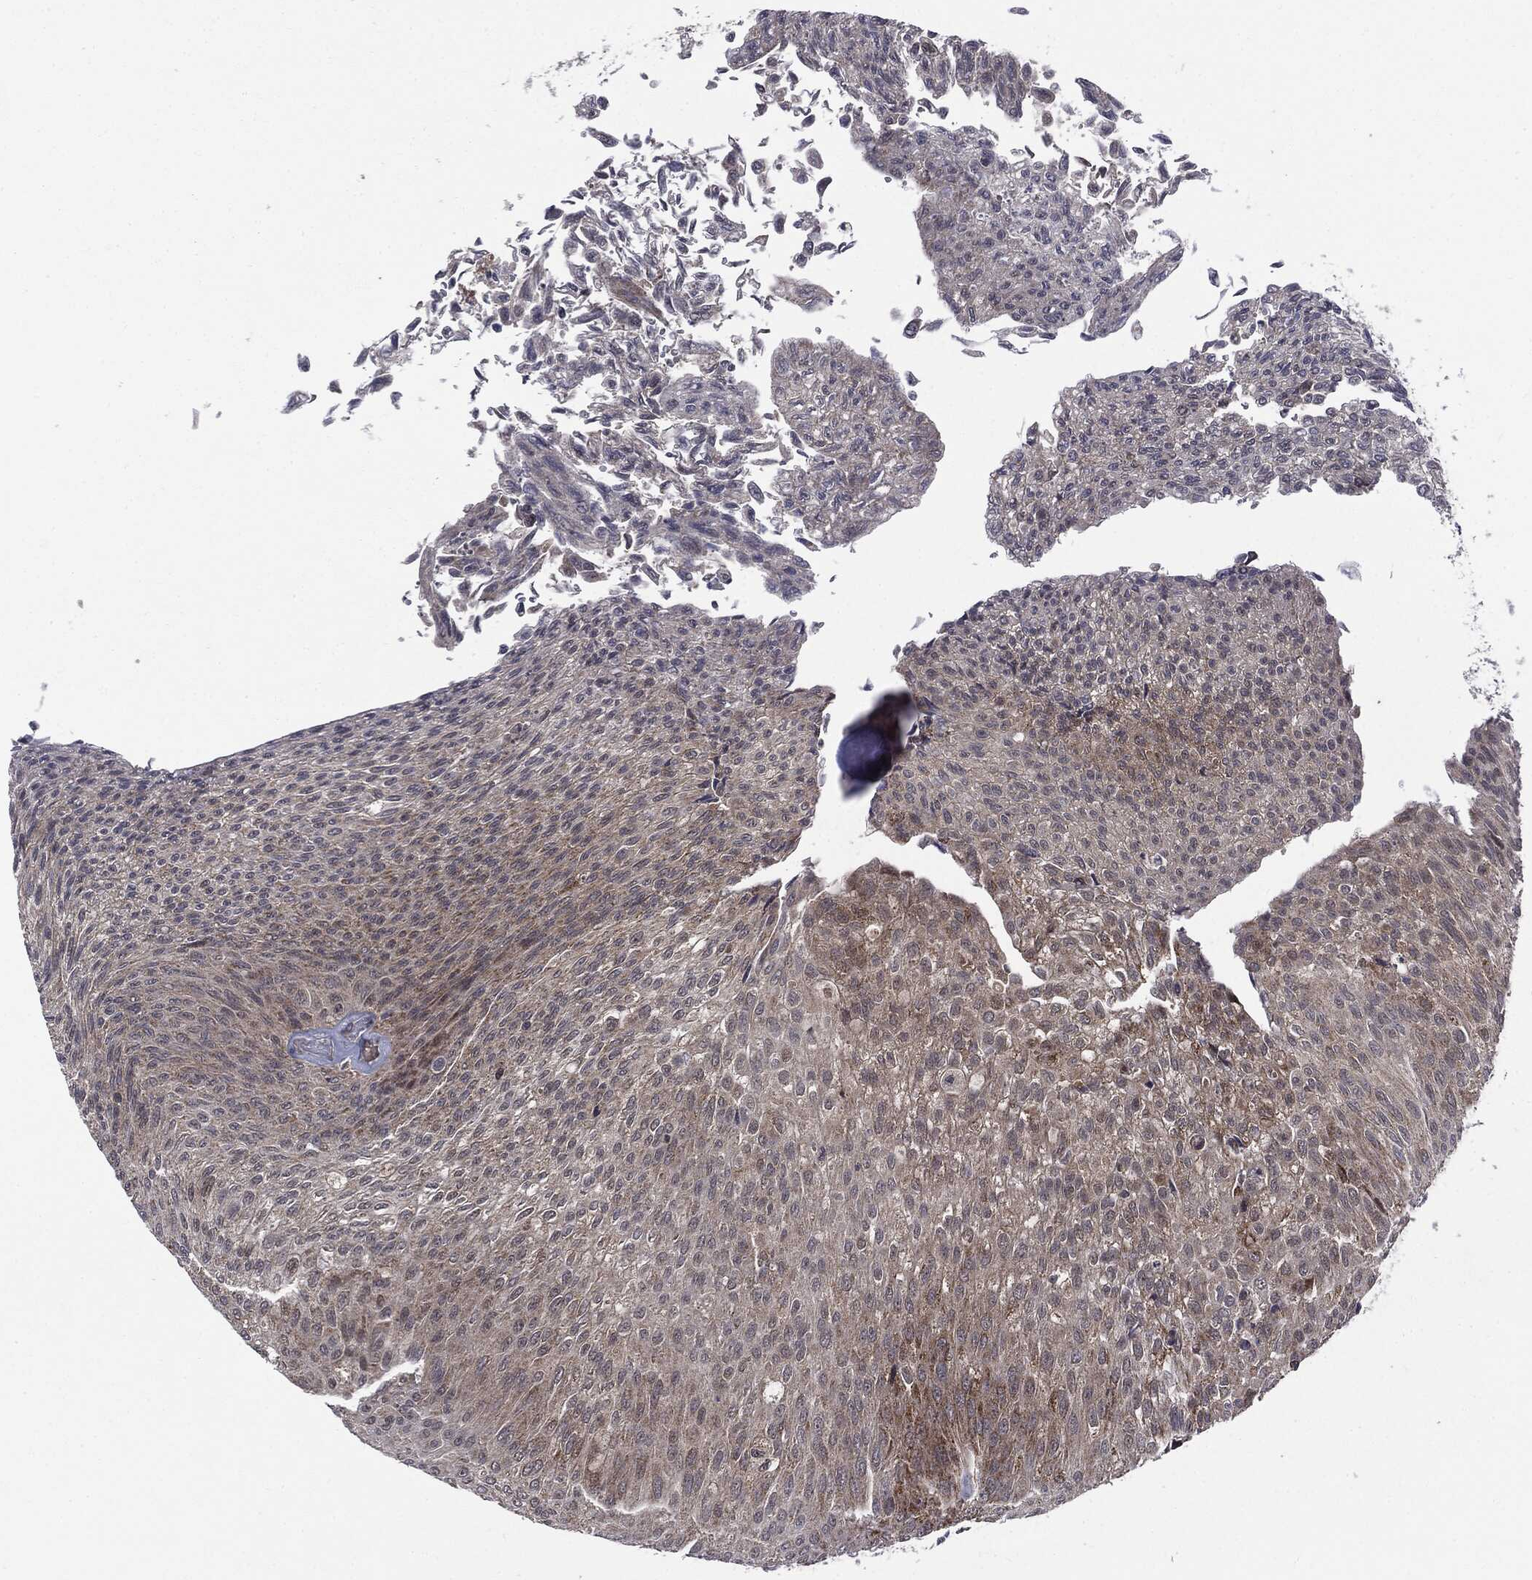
{"staining": {"intensity": "negative", "quantity": "none", "location": "none"}, "tissue": "urothelial cancer", "cell_type": "Tumor cells", "image_type": "cancer", "snomed": [{"axis": "morphology", "description": "Urothelial carcinoma, Low grade"}, {"axis": "topography", "description": "Ureter, NOS"}, {"axis": "topography", "description": "Urinary bladder"}], "caption": "The micrograph exhibits no staining of tumor cells in urothelial cancer. Brightfield microscopy of IHC stained with DAB (brown) and hematoxylin (blue), captured at high magnification.", "gene": "PTPA", "patient": {"sex": "male", "age": 78}}